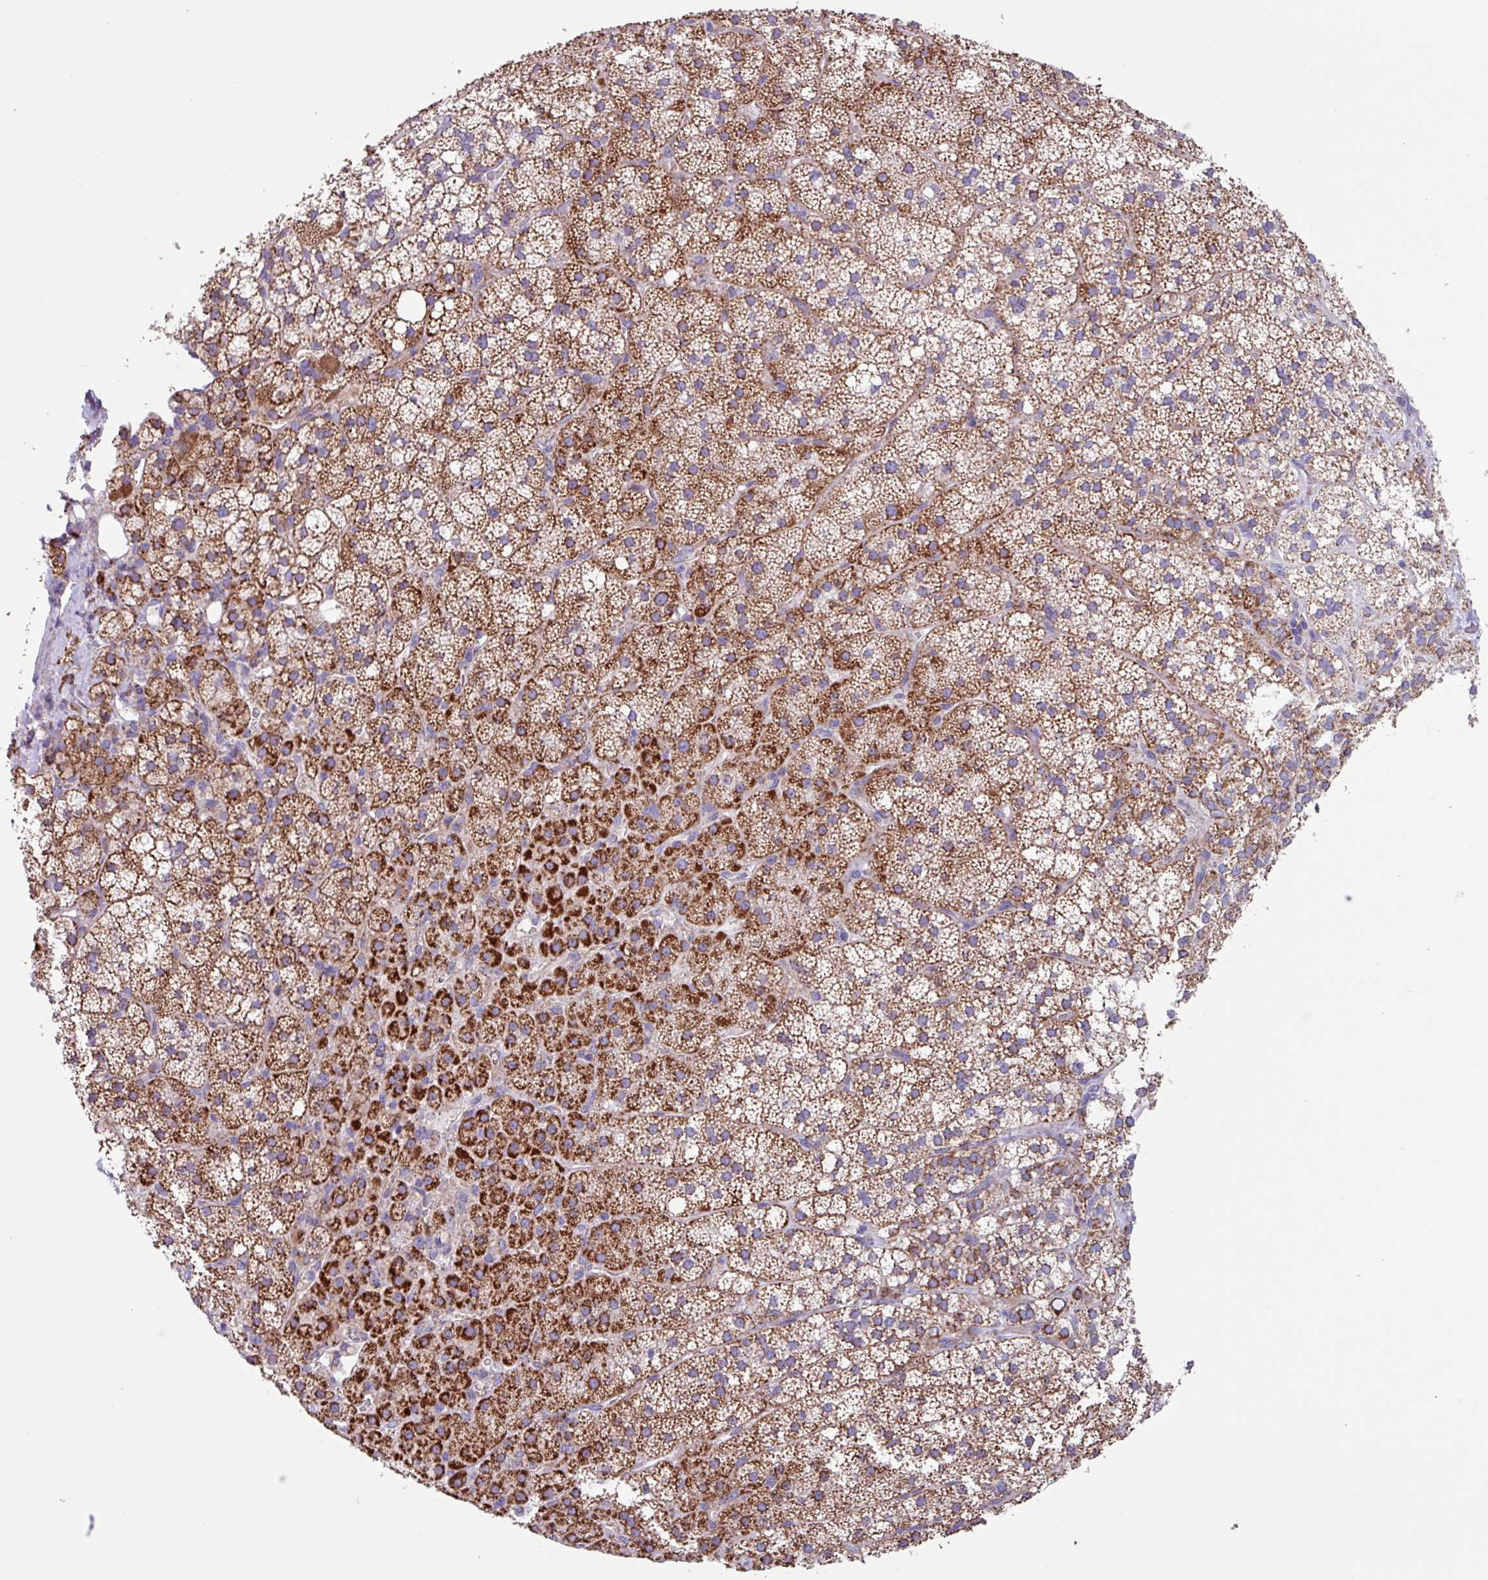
{"staining": {"intensity": "strong", "quantity": "25%-75%", "location": "cytoplasmic/membranous"}, "tissue": "adrenal gland", "cell_type": "Glandular cells", "image_type": "normal", "snomed": [{"axis": "morphology", "description": "Normal tissue, NOS"}, {"axis": "topography", "description": "Adrenal gland"}], "caption": "Immunohistochemical staining of normal human adrenal gland demonstrates 25%-75% levels of strong cytoplasmic/membranous protein expression in about 25%-75% of glandular cells.", "gene": "OTULIN", "patient": {"sex": "male", "age": 53}}